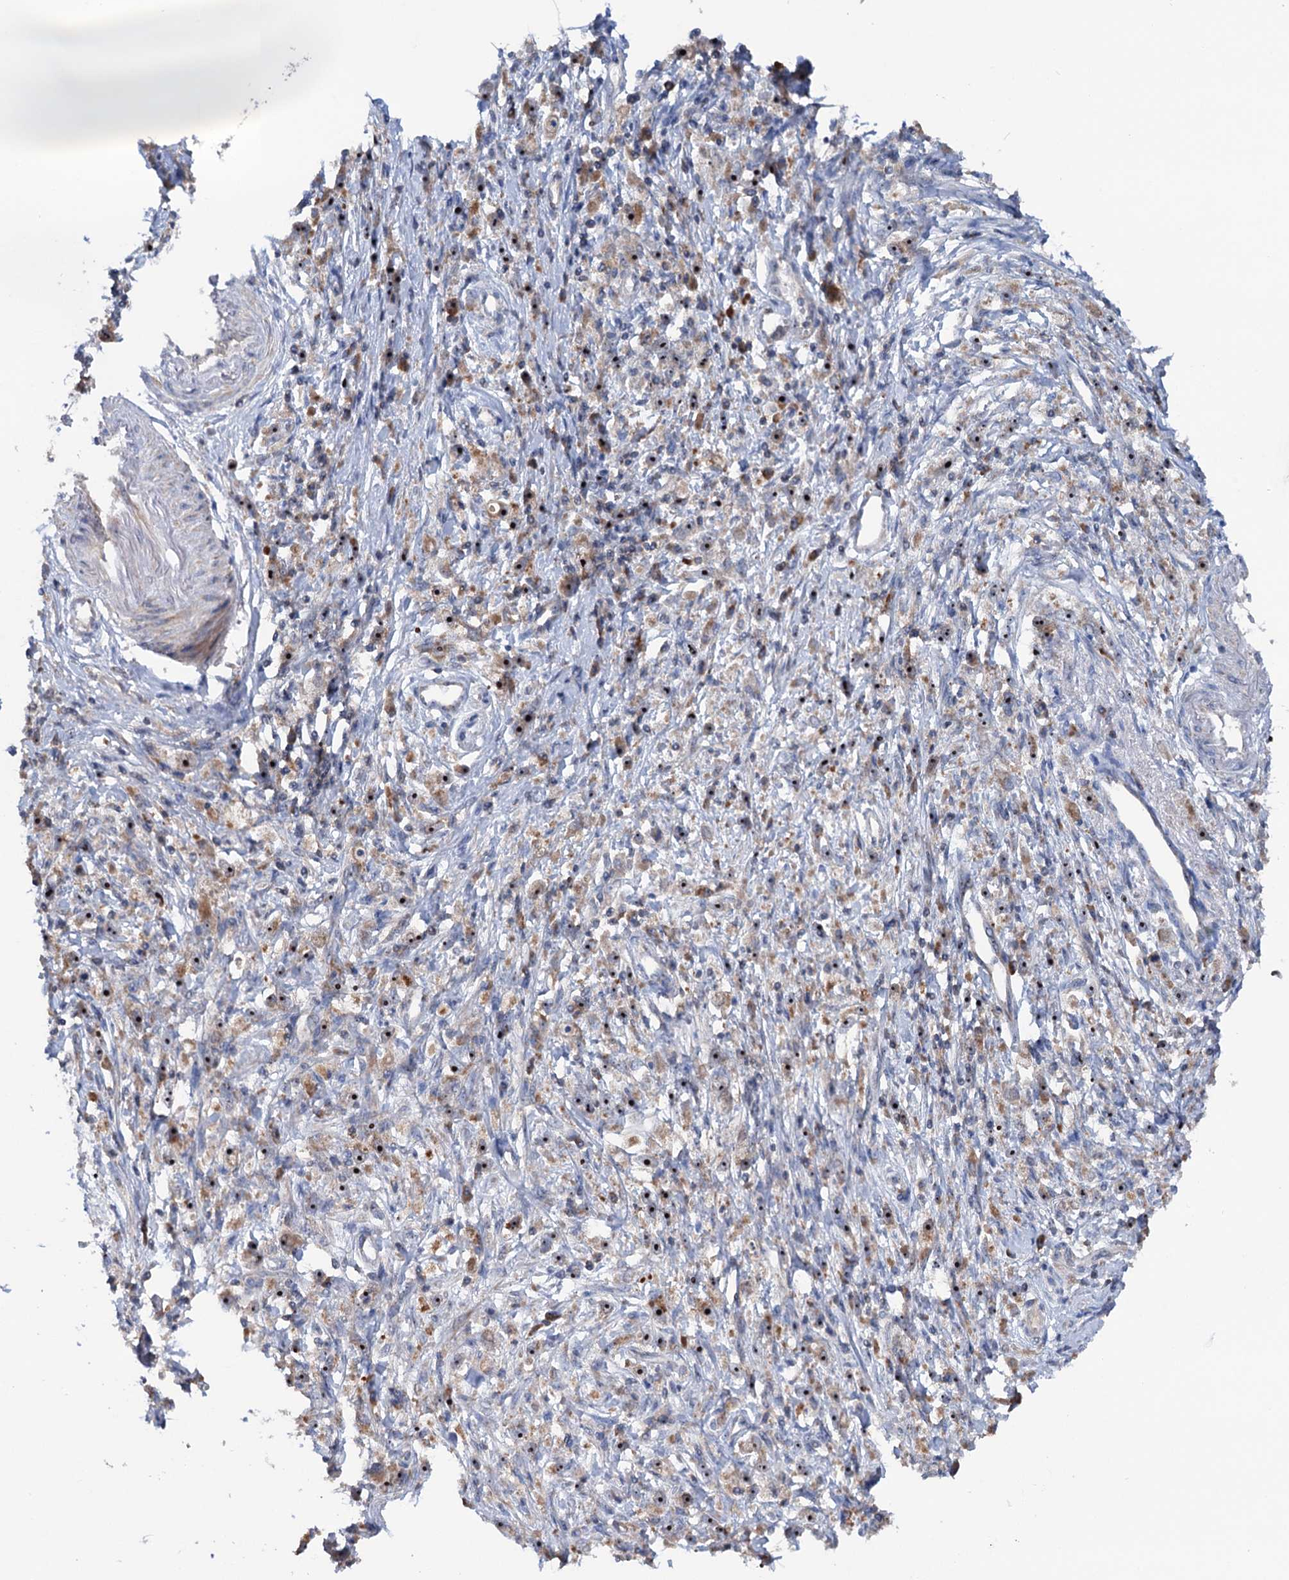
{"staining": {"intensity": "moderate", "quantity": ">75%", "location": "cytoplasmic/membranous,nuclear"}, "tissue": "stomach cancer", "cell_type": "Tumor cells", "image_type": "cancer", "snomed": [{"axis": "morphology", "description": "Adenocarcinoma, NOS"}, {"axis": "topography", "description": "Stomach"}], "caption": "Stomach cancer tissue displays moderate cytoplasmic/membranous and nuclear expression in approximately >75% of tumor cells", "gene": "HTR3B", "patient": {"sex": "female", "age": 59}}